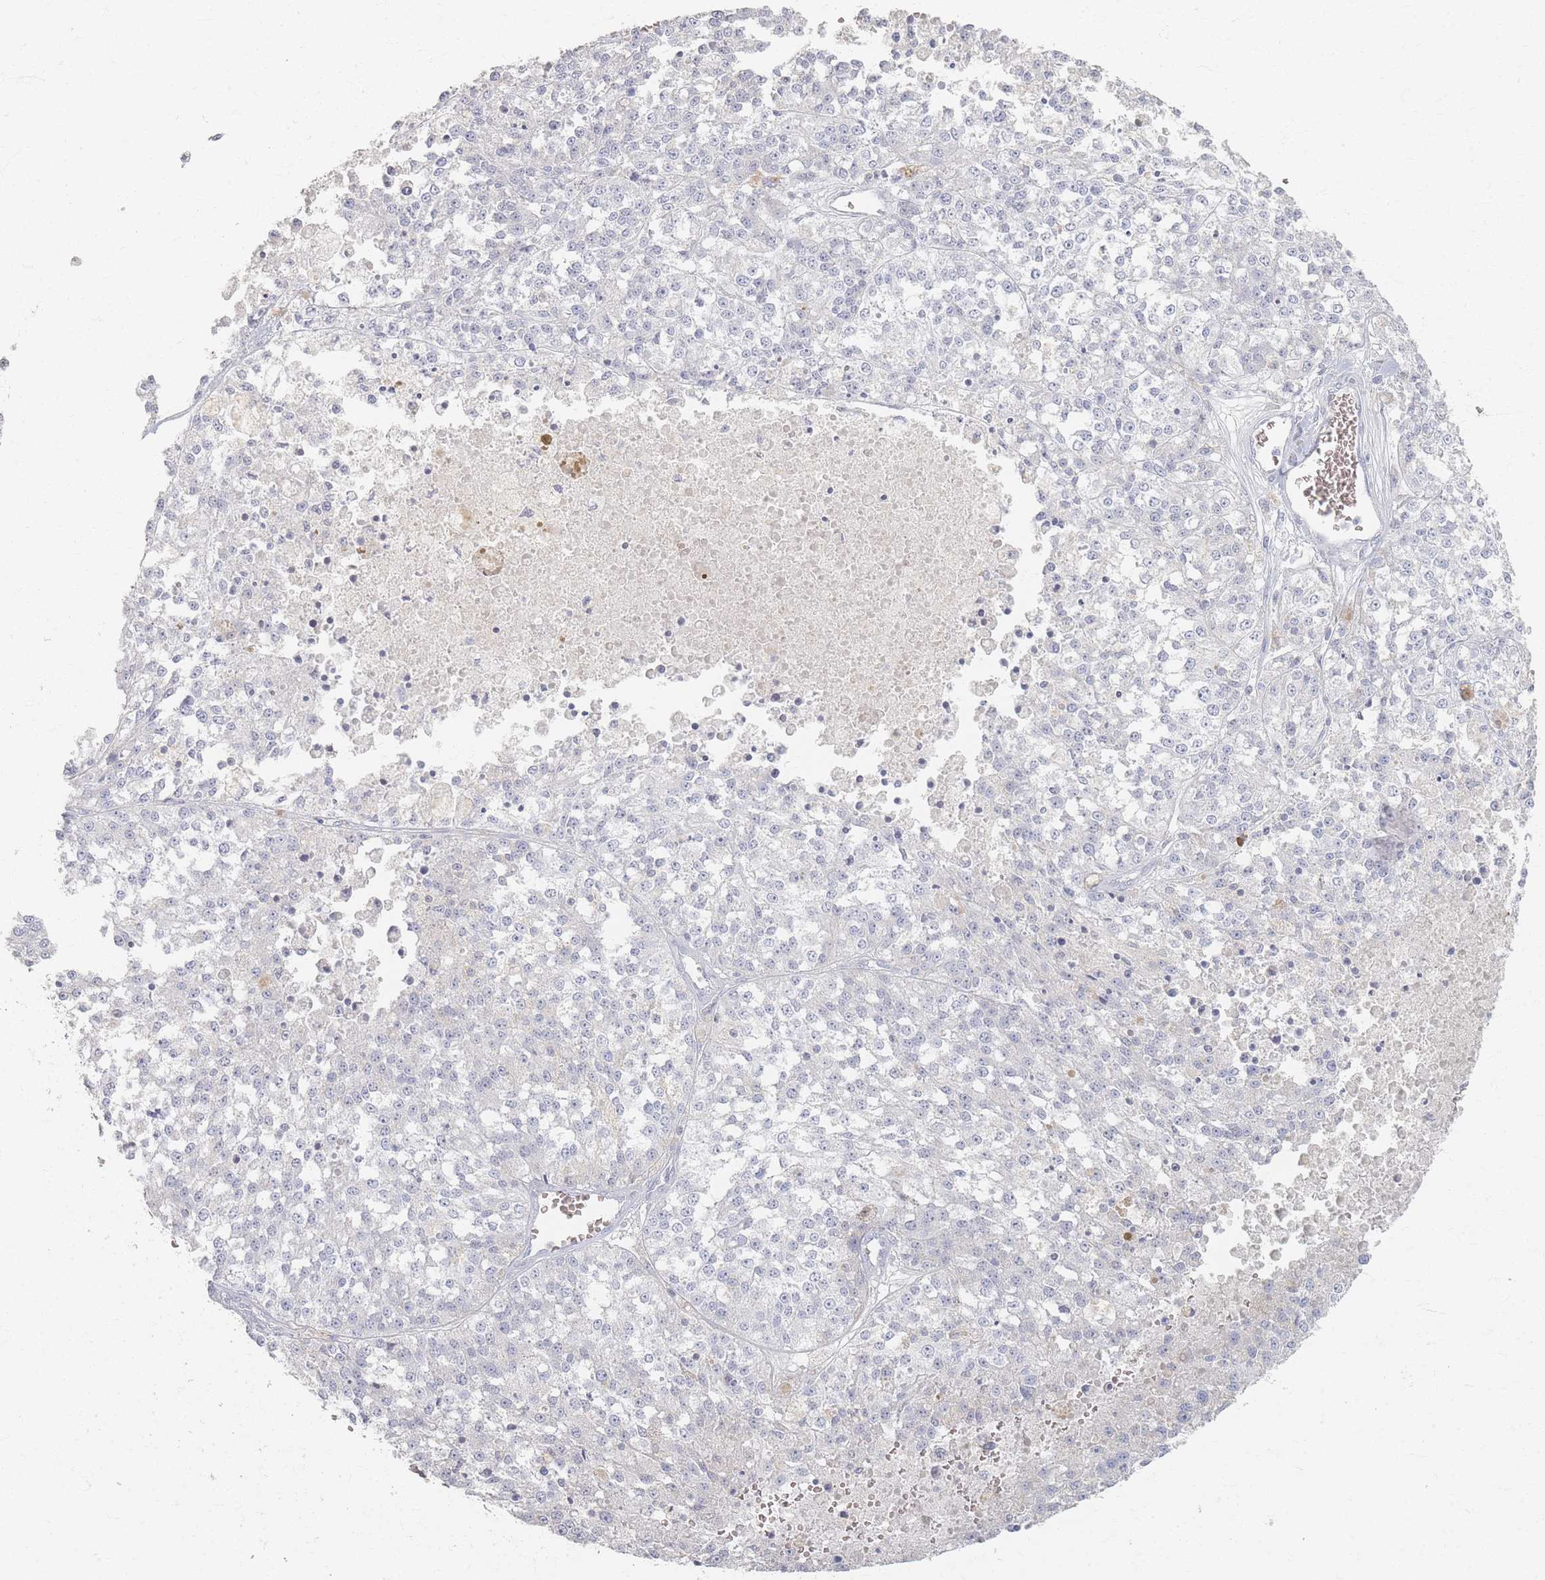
{"staining": {"intensity": "negative", "quantity": "none", "location": "none"}, "tissue": "melanoma", "cell_type": "Tumor cells", "image_type": "cancer", "snomed": [{"axis": "morphology", "description": "Malignant melanoma, NOS"}, {"axis": "topography", "description": "Skin"}], "caption": "Tumor cells show no significant expression in malignant melanoma. Brightfield microscopy of immunohistochemistry stained with DAB (3,3'-diaminobenzidine) (brown) and hematoxylin (blue), captured at high magnification.", "gene": "SLC2A11", "patient": {"sex": "female", "age": 64}}